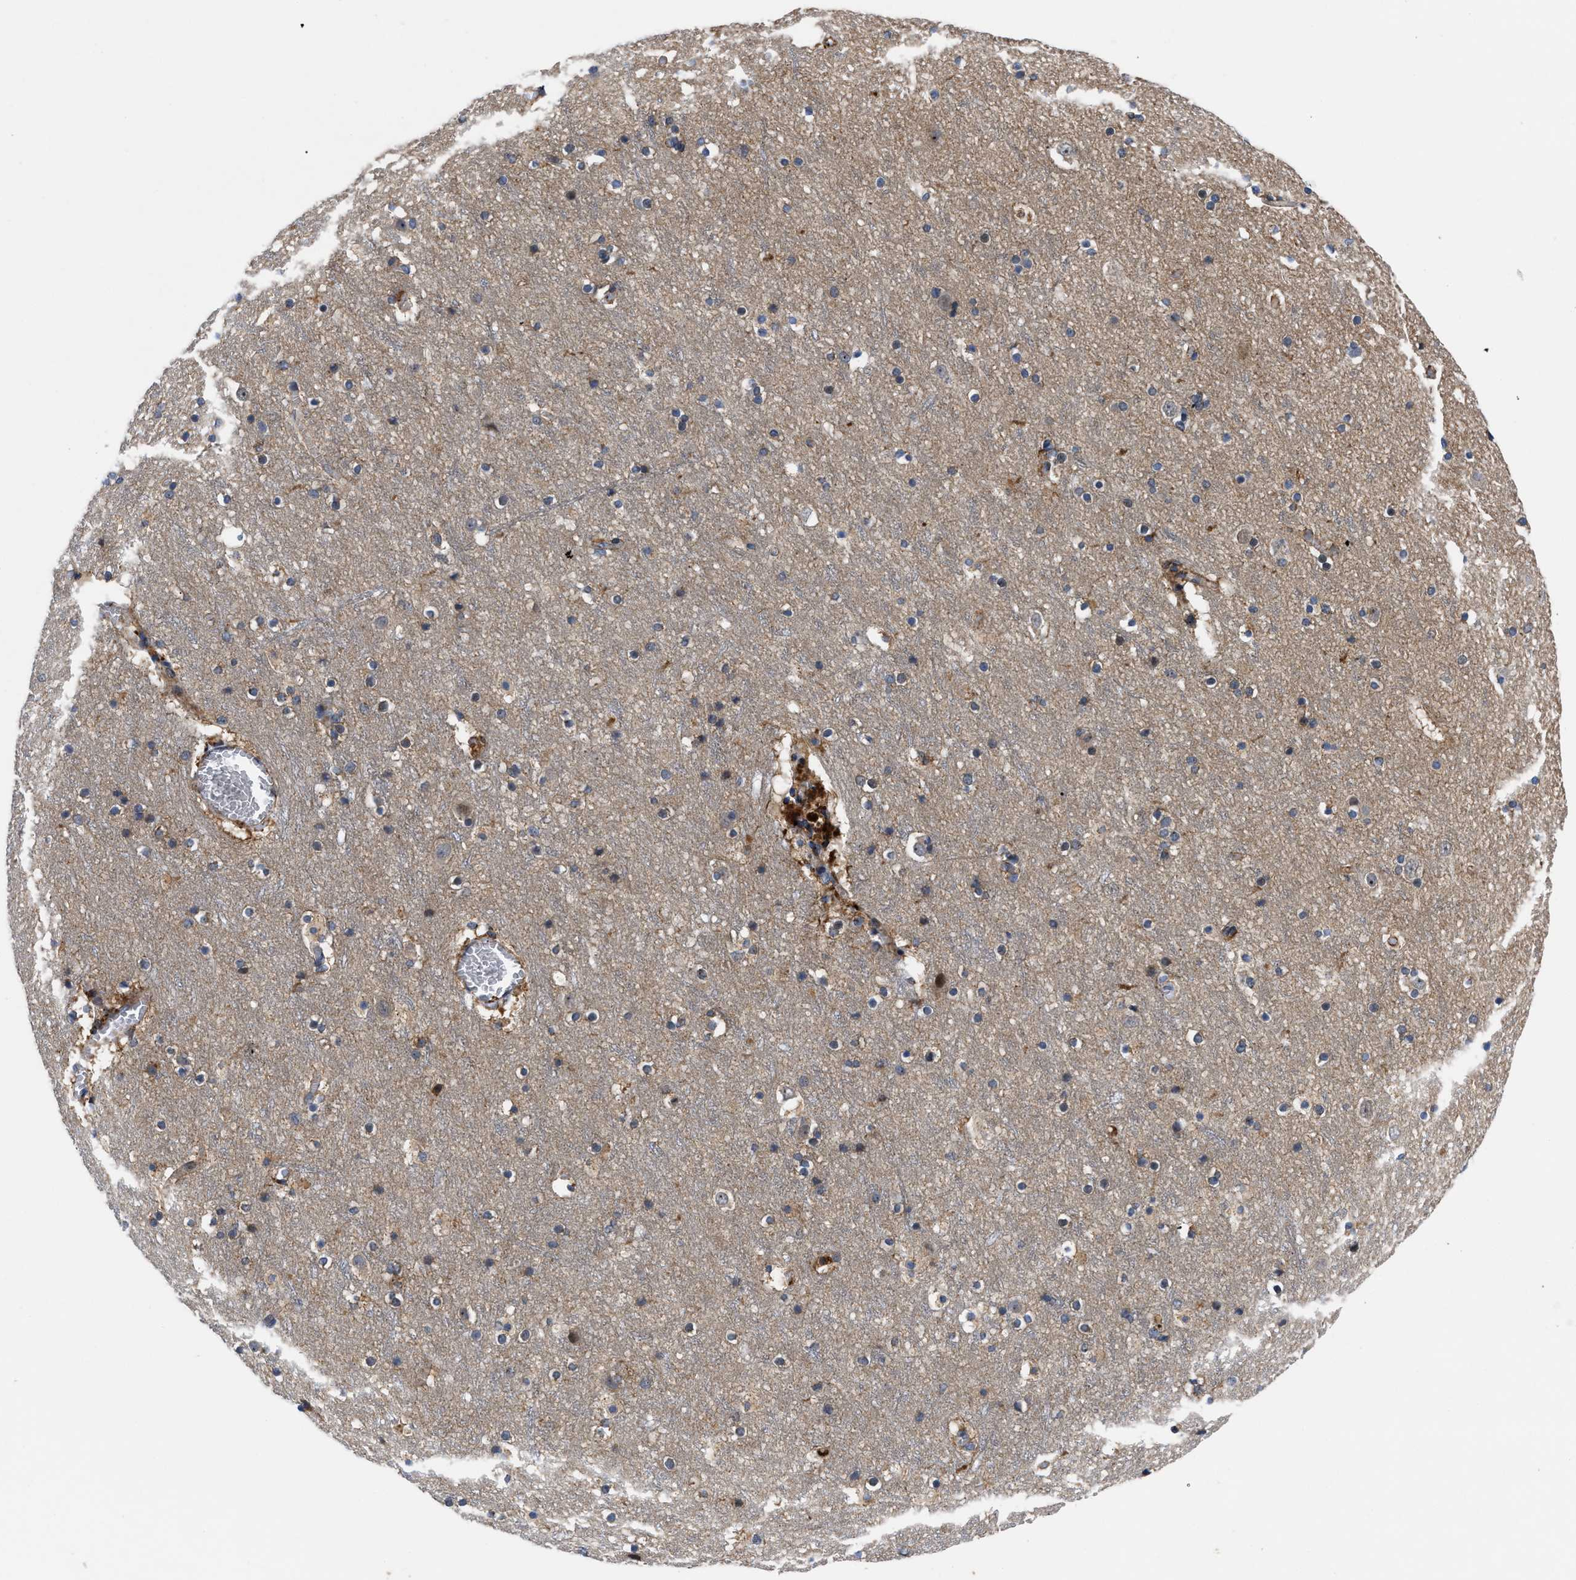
{"staining": {"intensity": "strong", "quantity": ">75%", "location": "cytoplasmic/membranous"}, "tissue": "cerebral cortex", "cell_type": "Endothelial cells", "image_type": "normal", "snomed": [{"axis": "morphology", "description": "Normal tissue, NOS"}, {"axis": "topography", "description": "Cerebral cortex"}], "caption": "Cerebral cortex stained with immunohistochemistry (IHC) exhibits strong cytoplasmic/membranous staining in about >75% of endothelial cells.", "gene": "SPAST", "patient": {"sex": "male", "age": 45}}